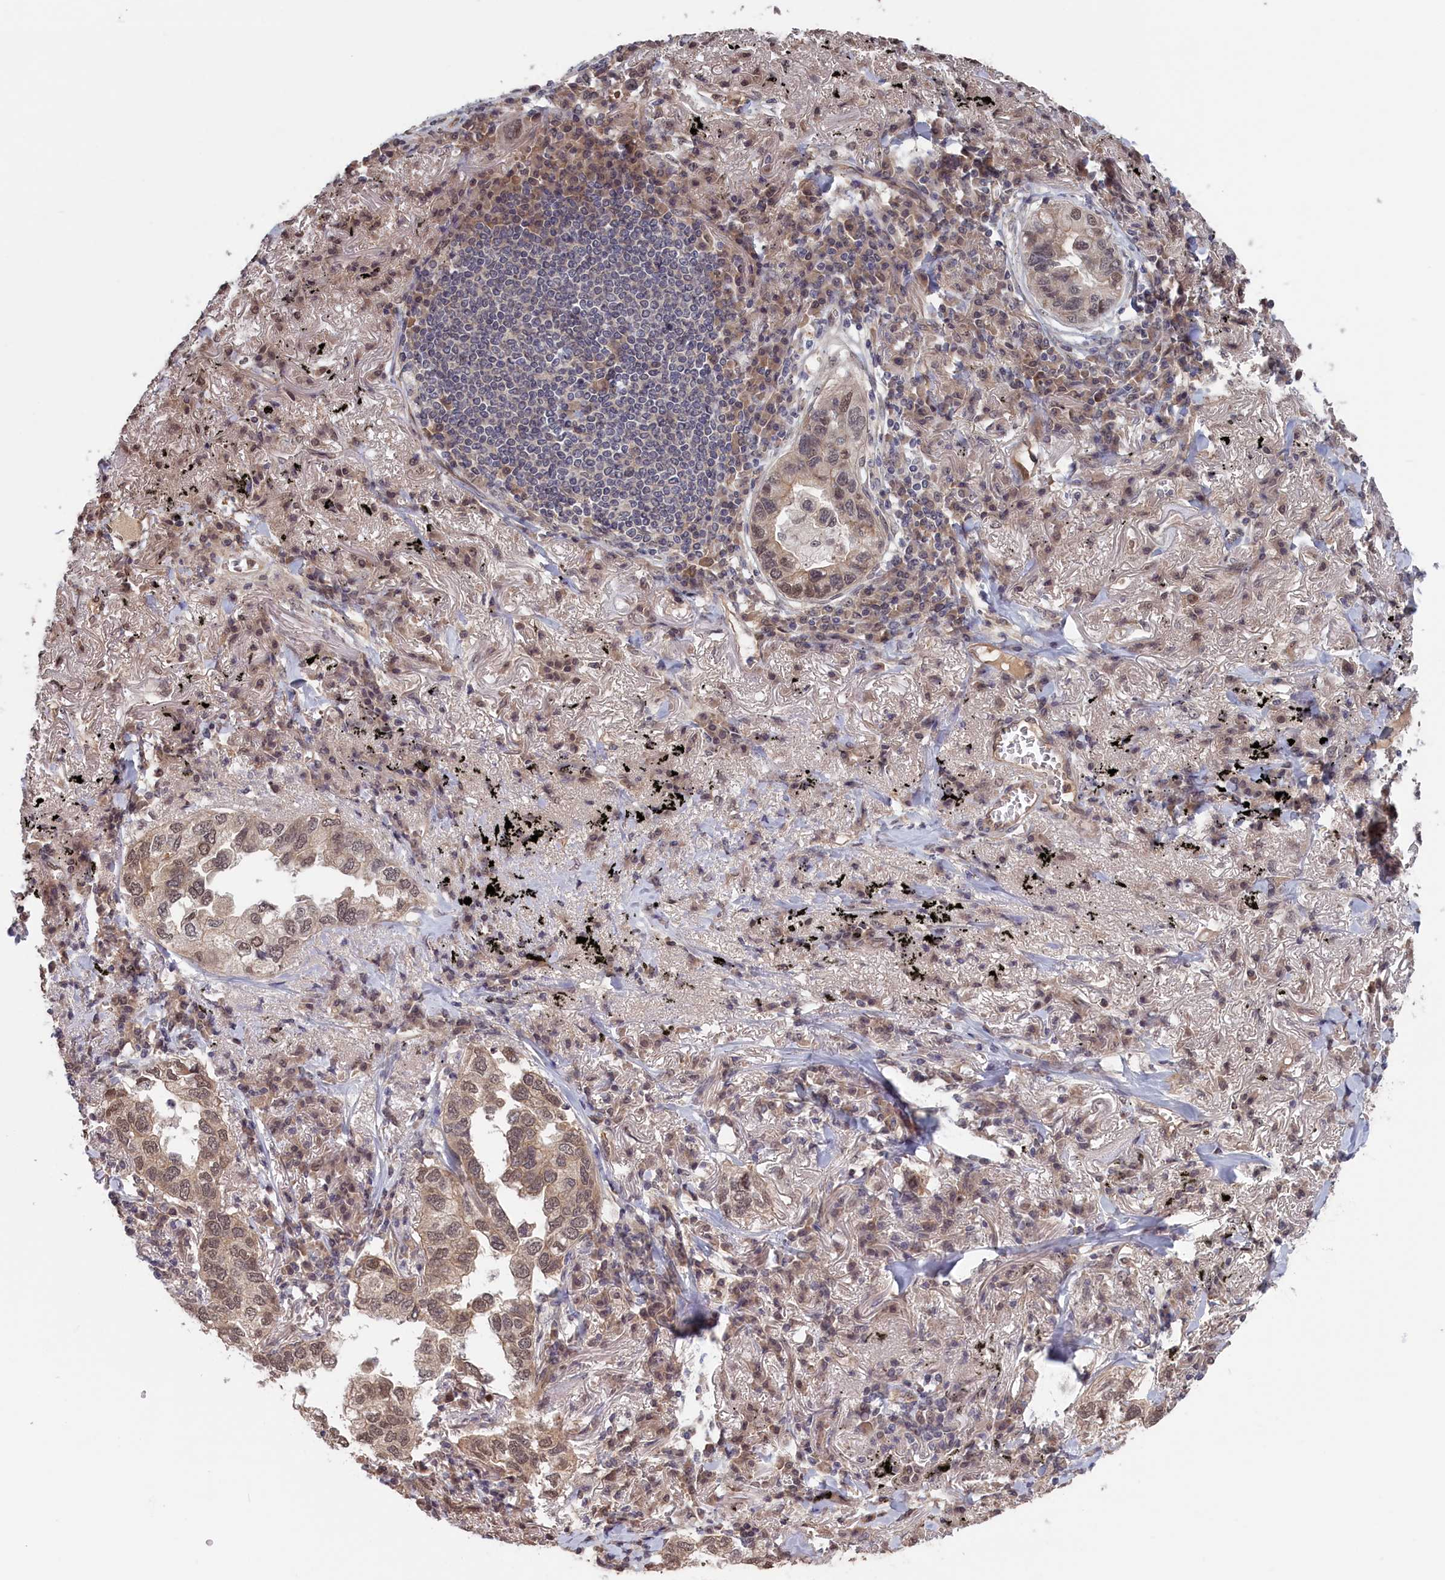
{"staining": {"intensity": "weak", "quantity": "25%-75%", "location": "nuclear"}, "tissue": "lung cancer", "cell_type": "Tumor cells", "image_type": "cancer", "snomed": [{"axis": "morphology", "description": "Adenocarcinoma, NOS"}, {"axis": "topography", "description": "Lung"}], "caption": "The immunohistochemical stain labels weak nuclear expression in tumor cells of lung adenocarcinoma tissue.", "gene": "PLP2", "patient": {"sex": "male", "age": 65}}